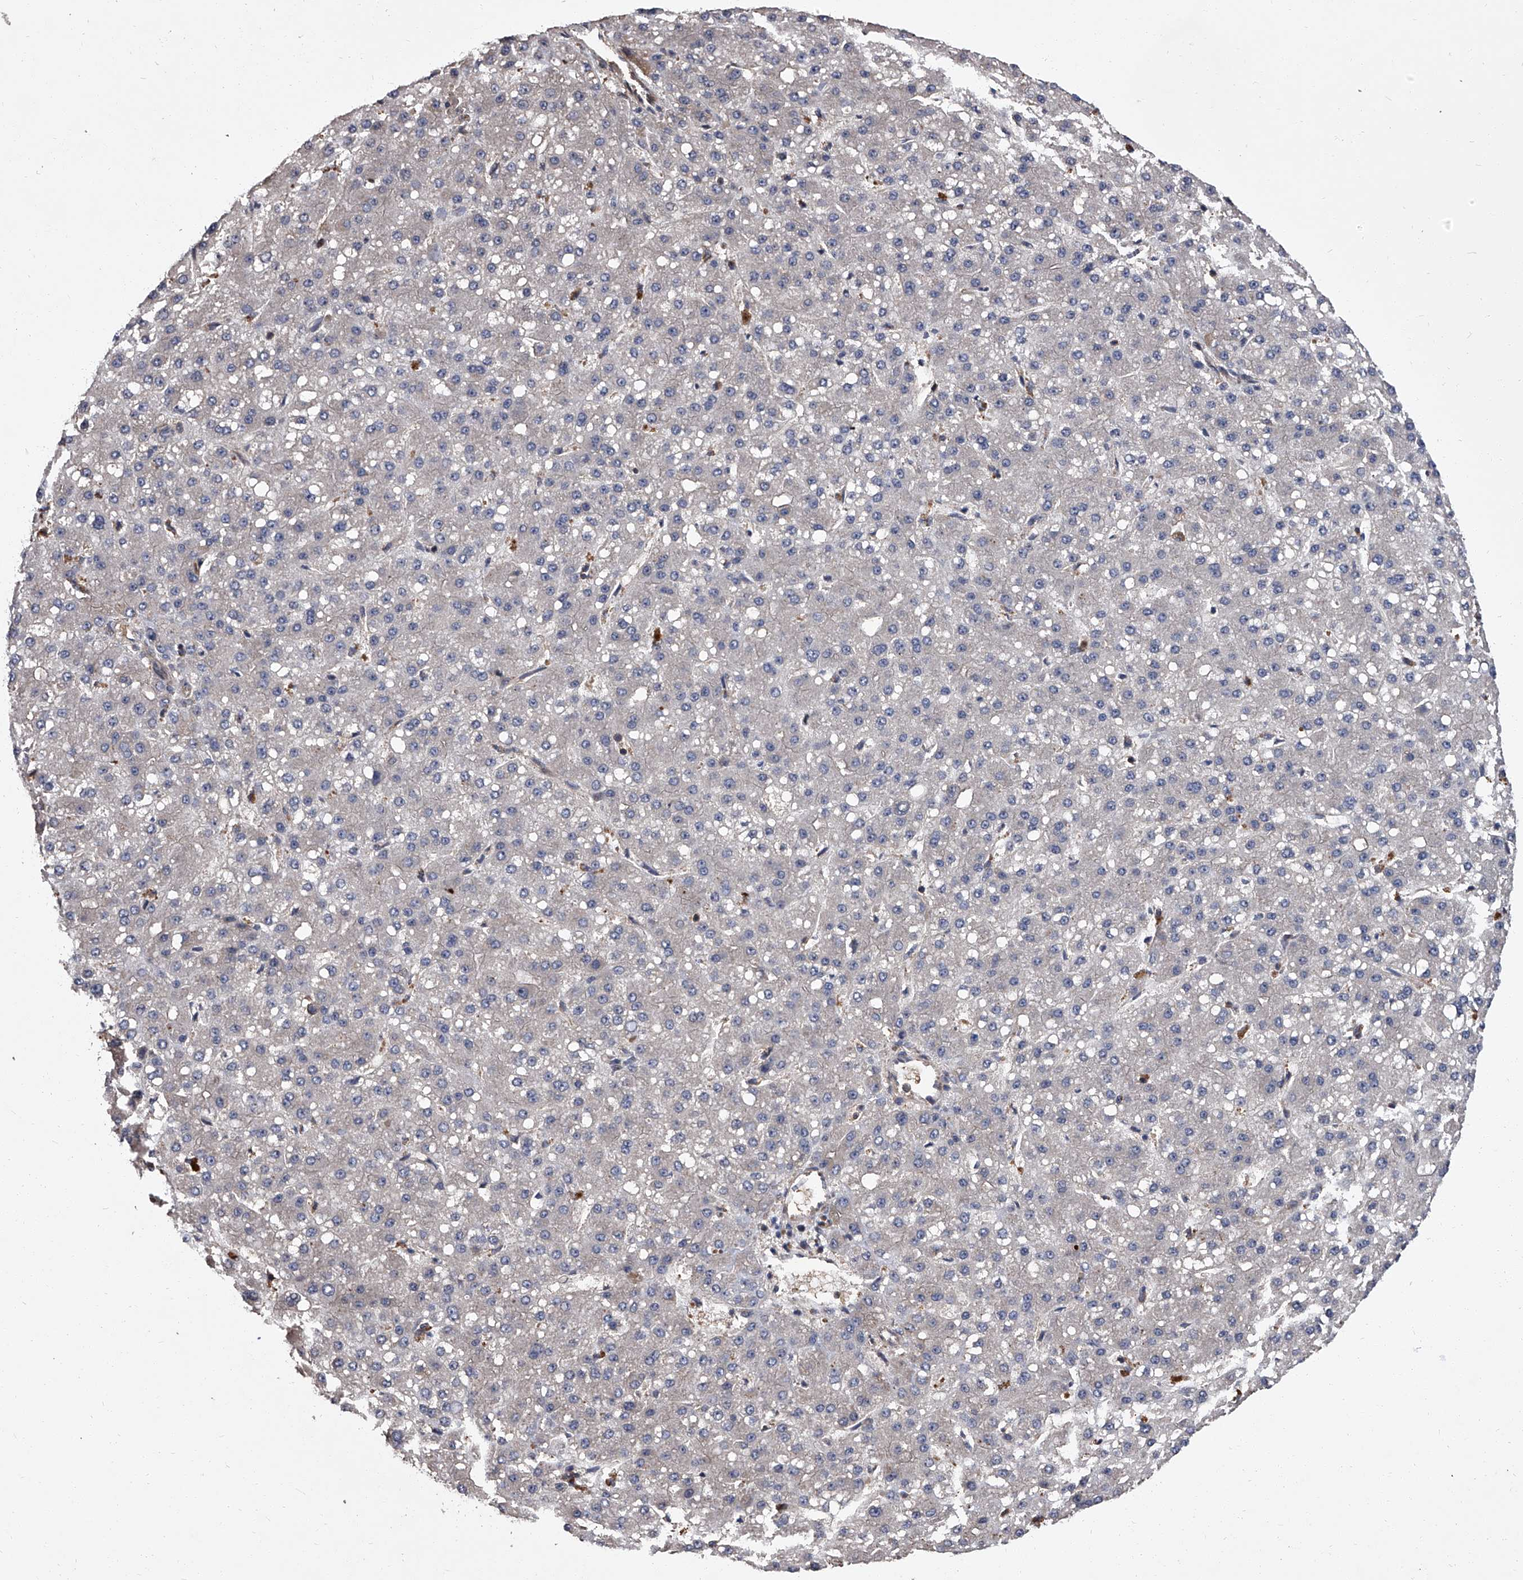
{"staining": {"intensity": "negative", "quantity": "none", "location": "none"}, "tissue": "liver cancer", "cell_type": "Tumor cells", "image_type": "cancer", "snomed": [{"axis": "morphology", "description": "Carcinoma, Hepatocellular, NOS"}, {"axis": "topography", "description": "Liver"}], "caption": "This is an immunohistochemistry image of hepatocellular carcinoma (liver). There is no staining in tumor cells.", "gene": "STK36", "patient": {"sex": "male", "age": 67}}